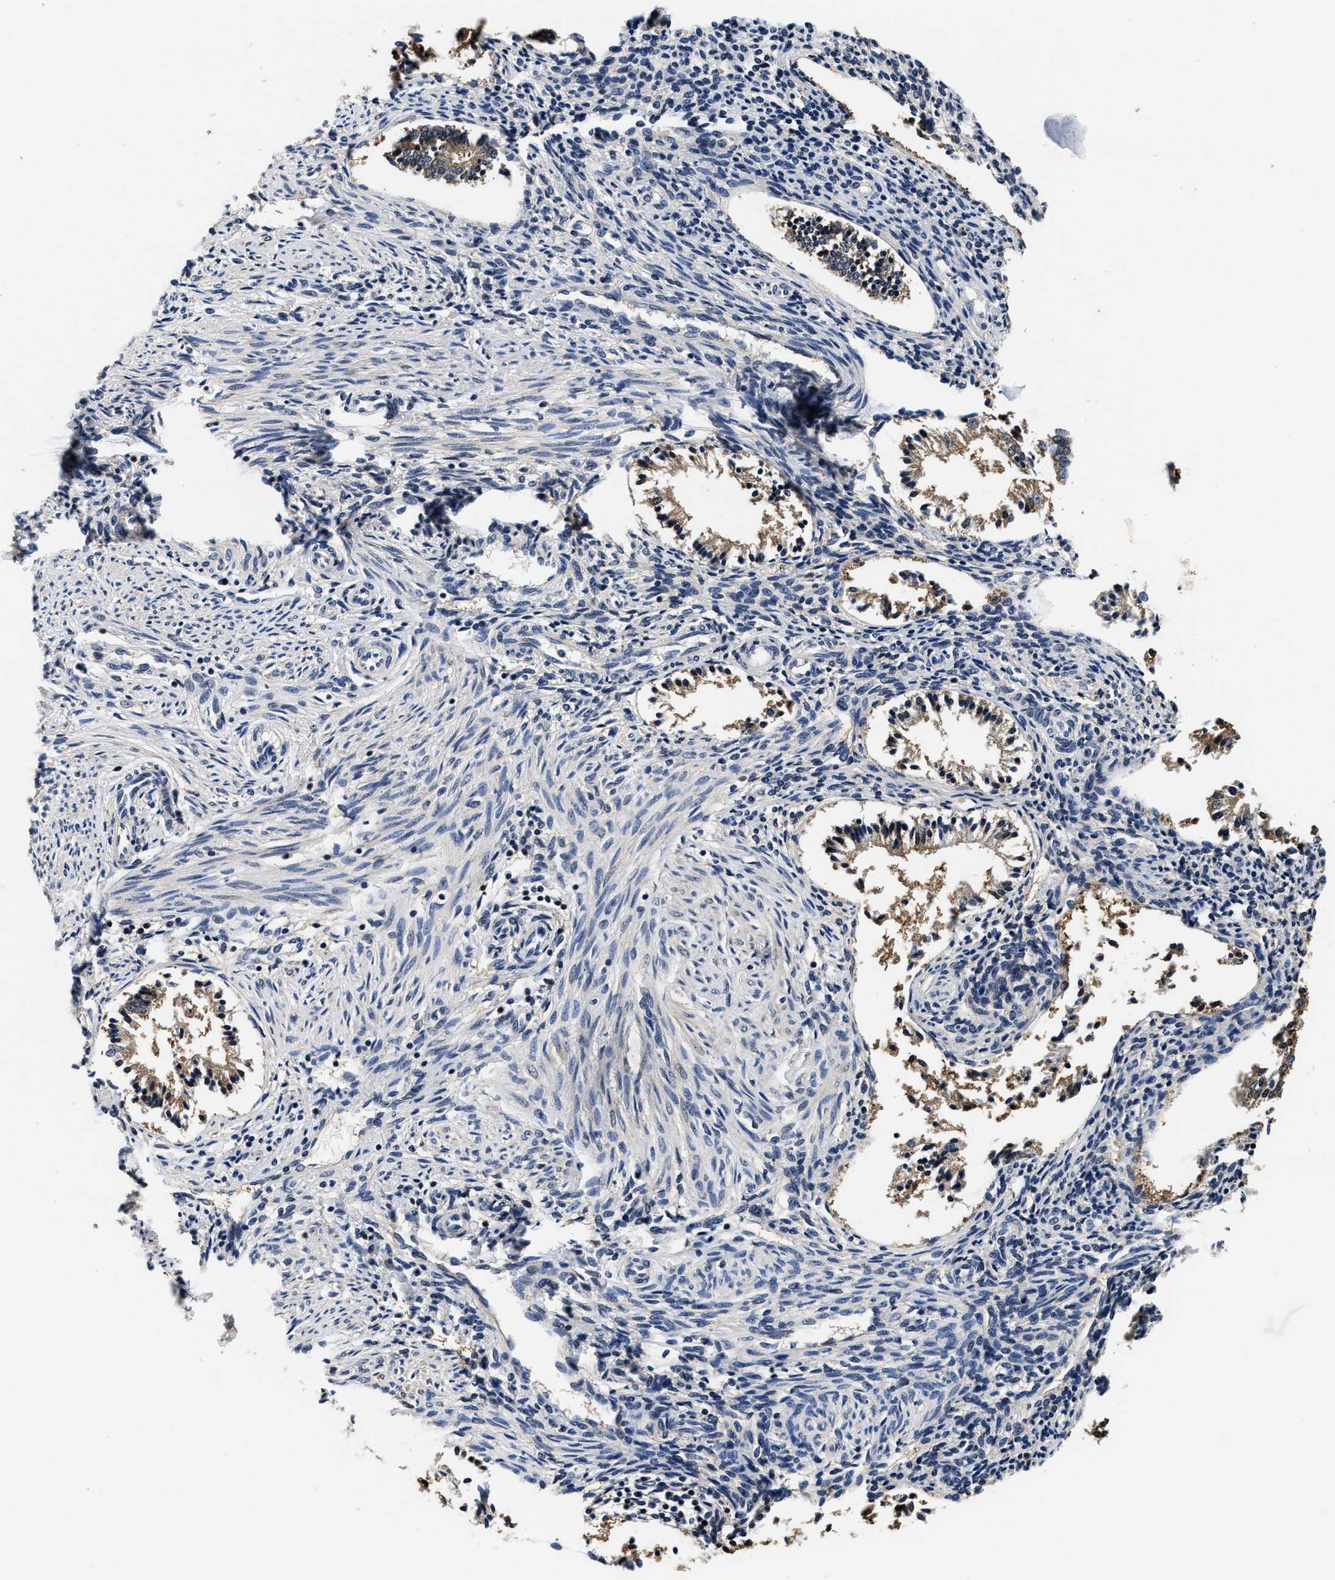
{"staining": {"intensity": "negative", "quantity": "none", "location": "none"}, "tissue": "endometrium", "cell_type": "Cells in endometrial stroma", "image_type": "normal", "snomed": [{"axis": "morphology", "description": "Normal tissue, NOS"}, {"axis": "topography", "description": "Endometrium"}], "caption": "This micrograph is of unremarkable endometrium stained with immunohistochemistry (IHC) to label a protein in brown with the nuclei are counter-stained blue. There is no staining in cells in endometrial stroma.", "gene": "PHPT1", "patient": {"sex": "female", "age": 42}}